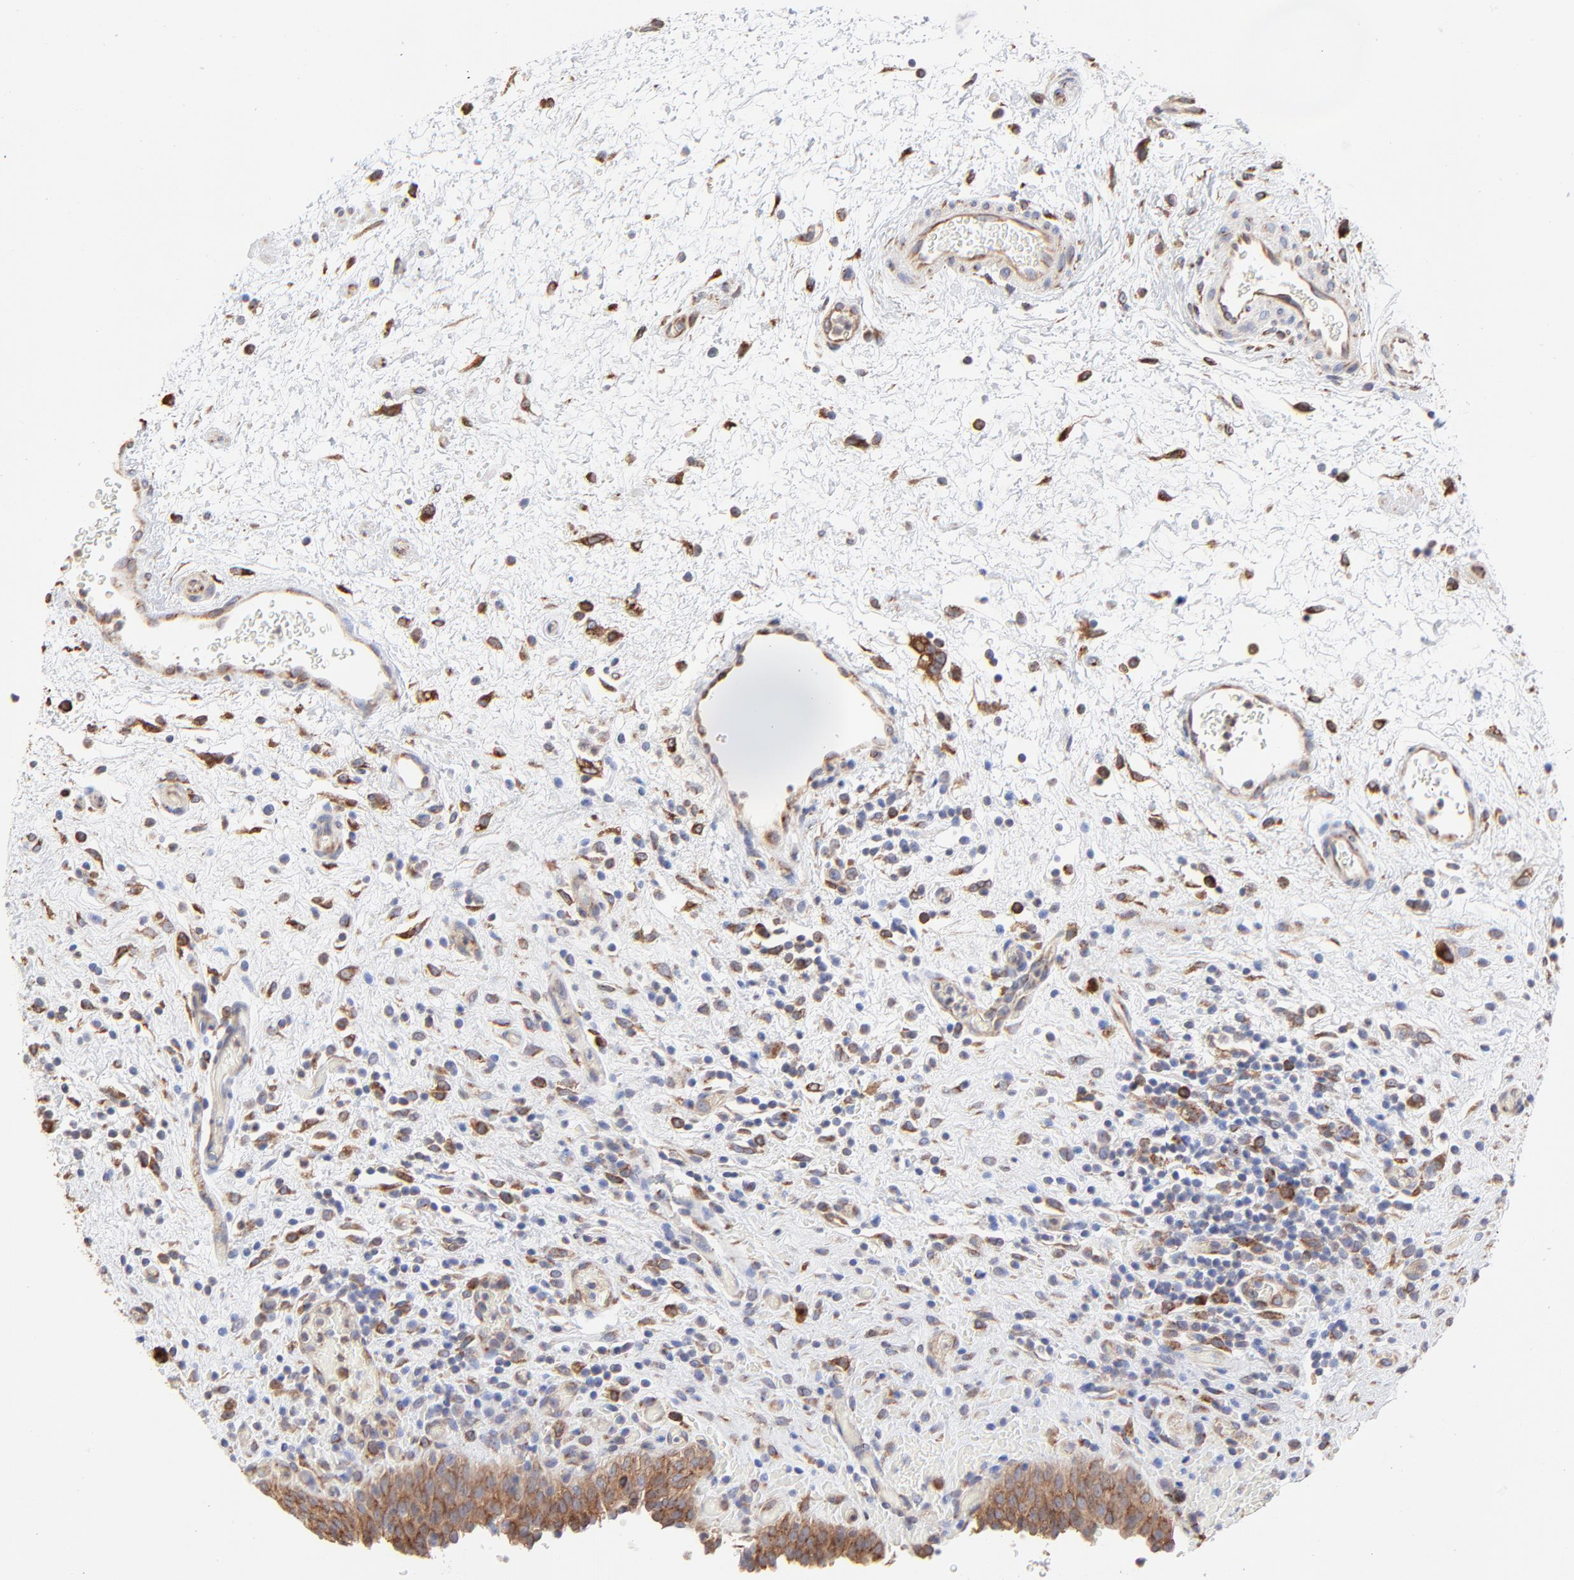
{"staining": {"intensity": "moderate", "quantity": ">75%", "location": "cytoplasmic/membranous"}, "tissue": "urinary bladder", "cell_type": "Urothelial cells", "image_type": "normal", "snomed": [{"axis": "morphology", "description": "Normal tissue, NOS"}, {"axis": "topography", "description": "Urinary bladder"}], "caption": "The photomicrograph exhibits immunohistochemical staining of benign urinary bladder. There is moderate cytoplasmic/membranous staining is seen in approximately >75% of urothelial cells. (IHC, brightfield microscopy, high magnification).", "gene": "LMAN1", "patient": {"sex": "male", "age": 51}}